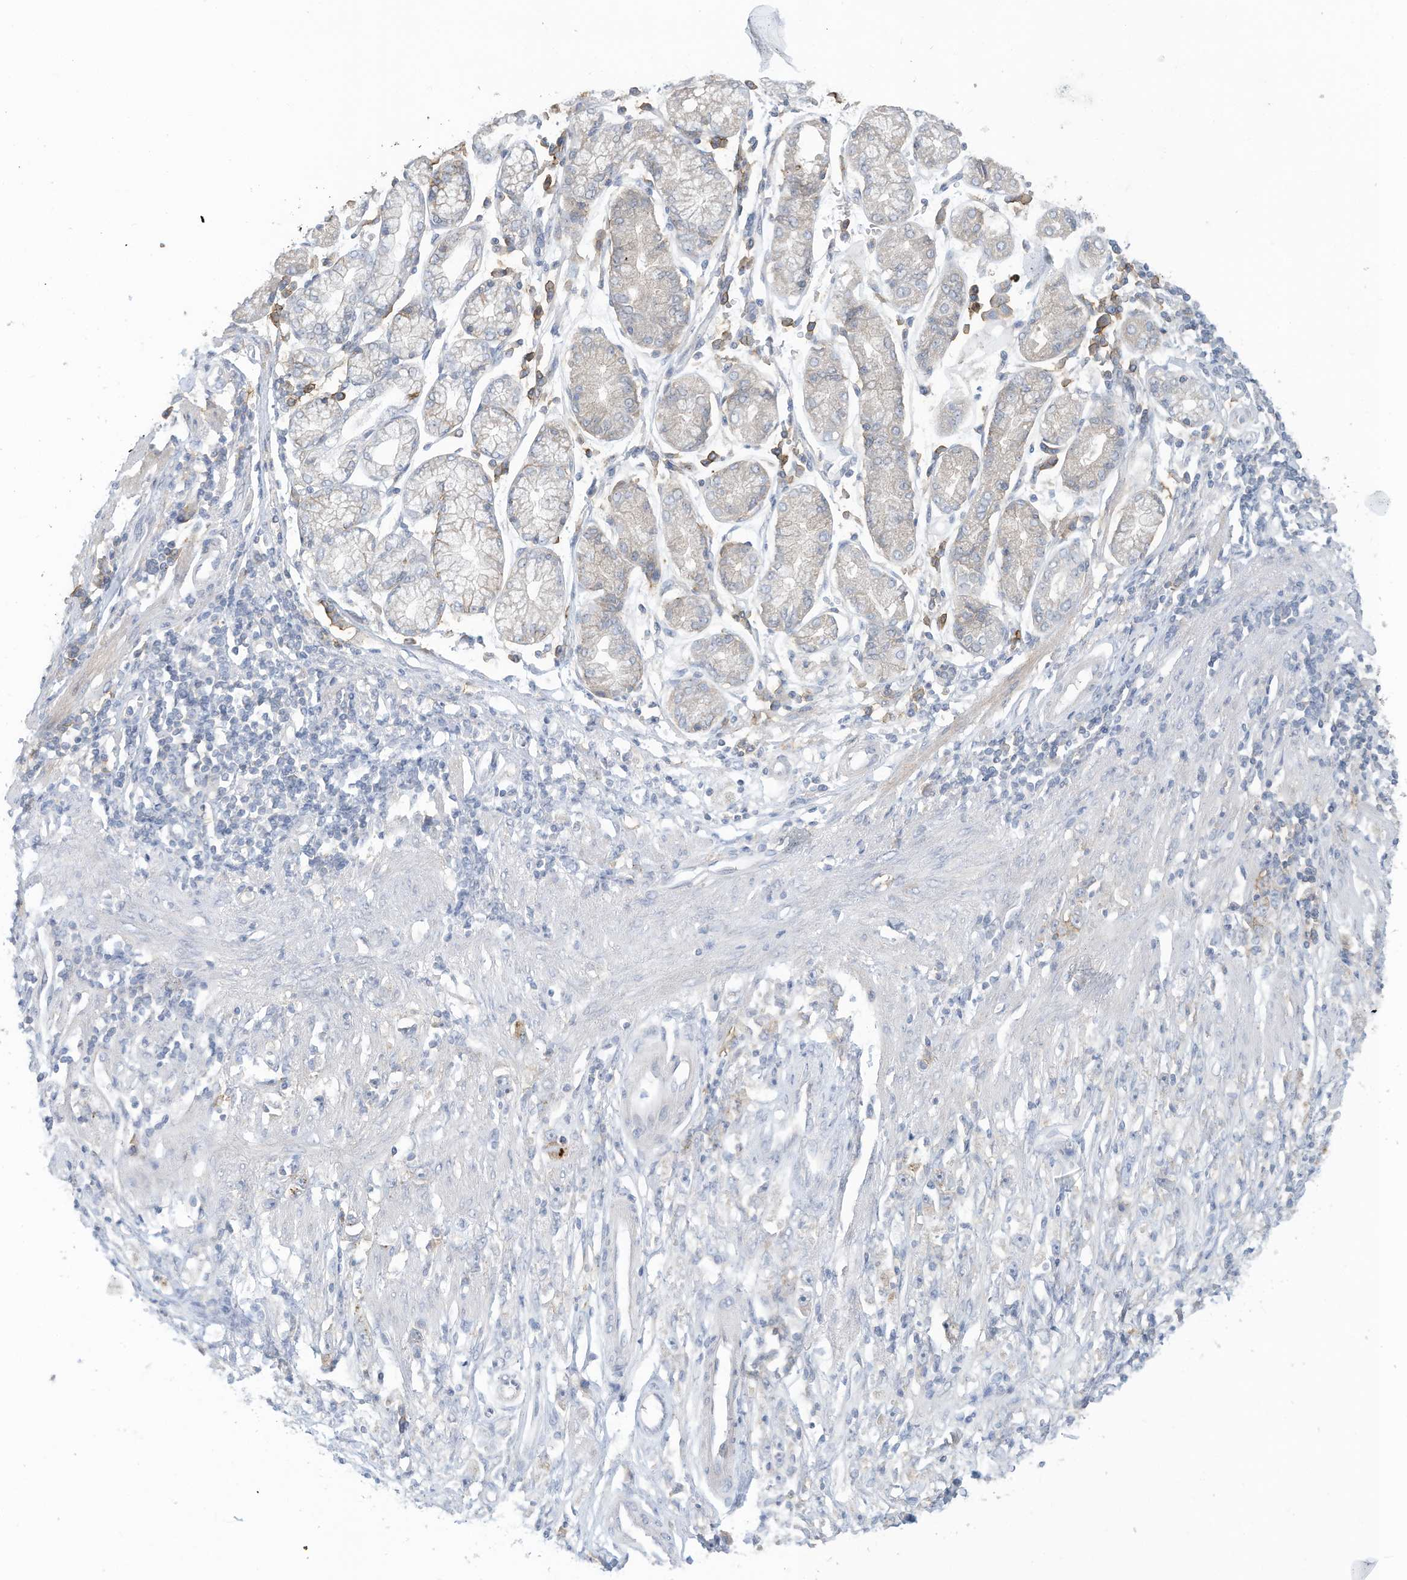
{"staining": {"intensity": "negative", "quantity": "none", "location": "none"}, "tissue": "stomach cancer", "cell_type": "Tumor cells", "image_type": "cancer", "snomed": [{"axis": "morphology", "description": "Adenocarcinoma, NOS"}, {"axis": "topography", "description": "Stomach"}], "caption": "There is no significant expression in tumor cells of stomach cancer (adenocarcinoma). (Brightfield microscopy of DAB IHC at high magnification).", "gene": "SLC1A5", "patient": {"sex": "female", "age": 59}}